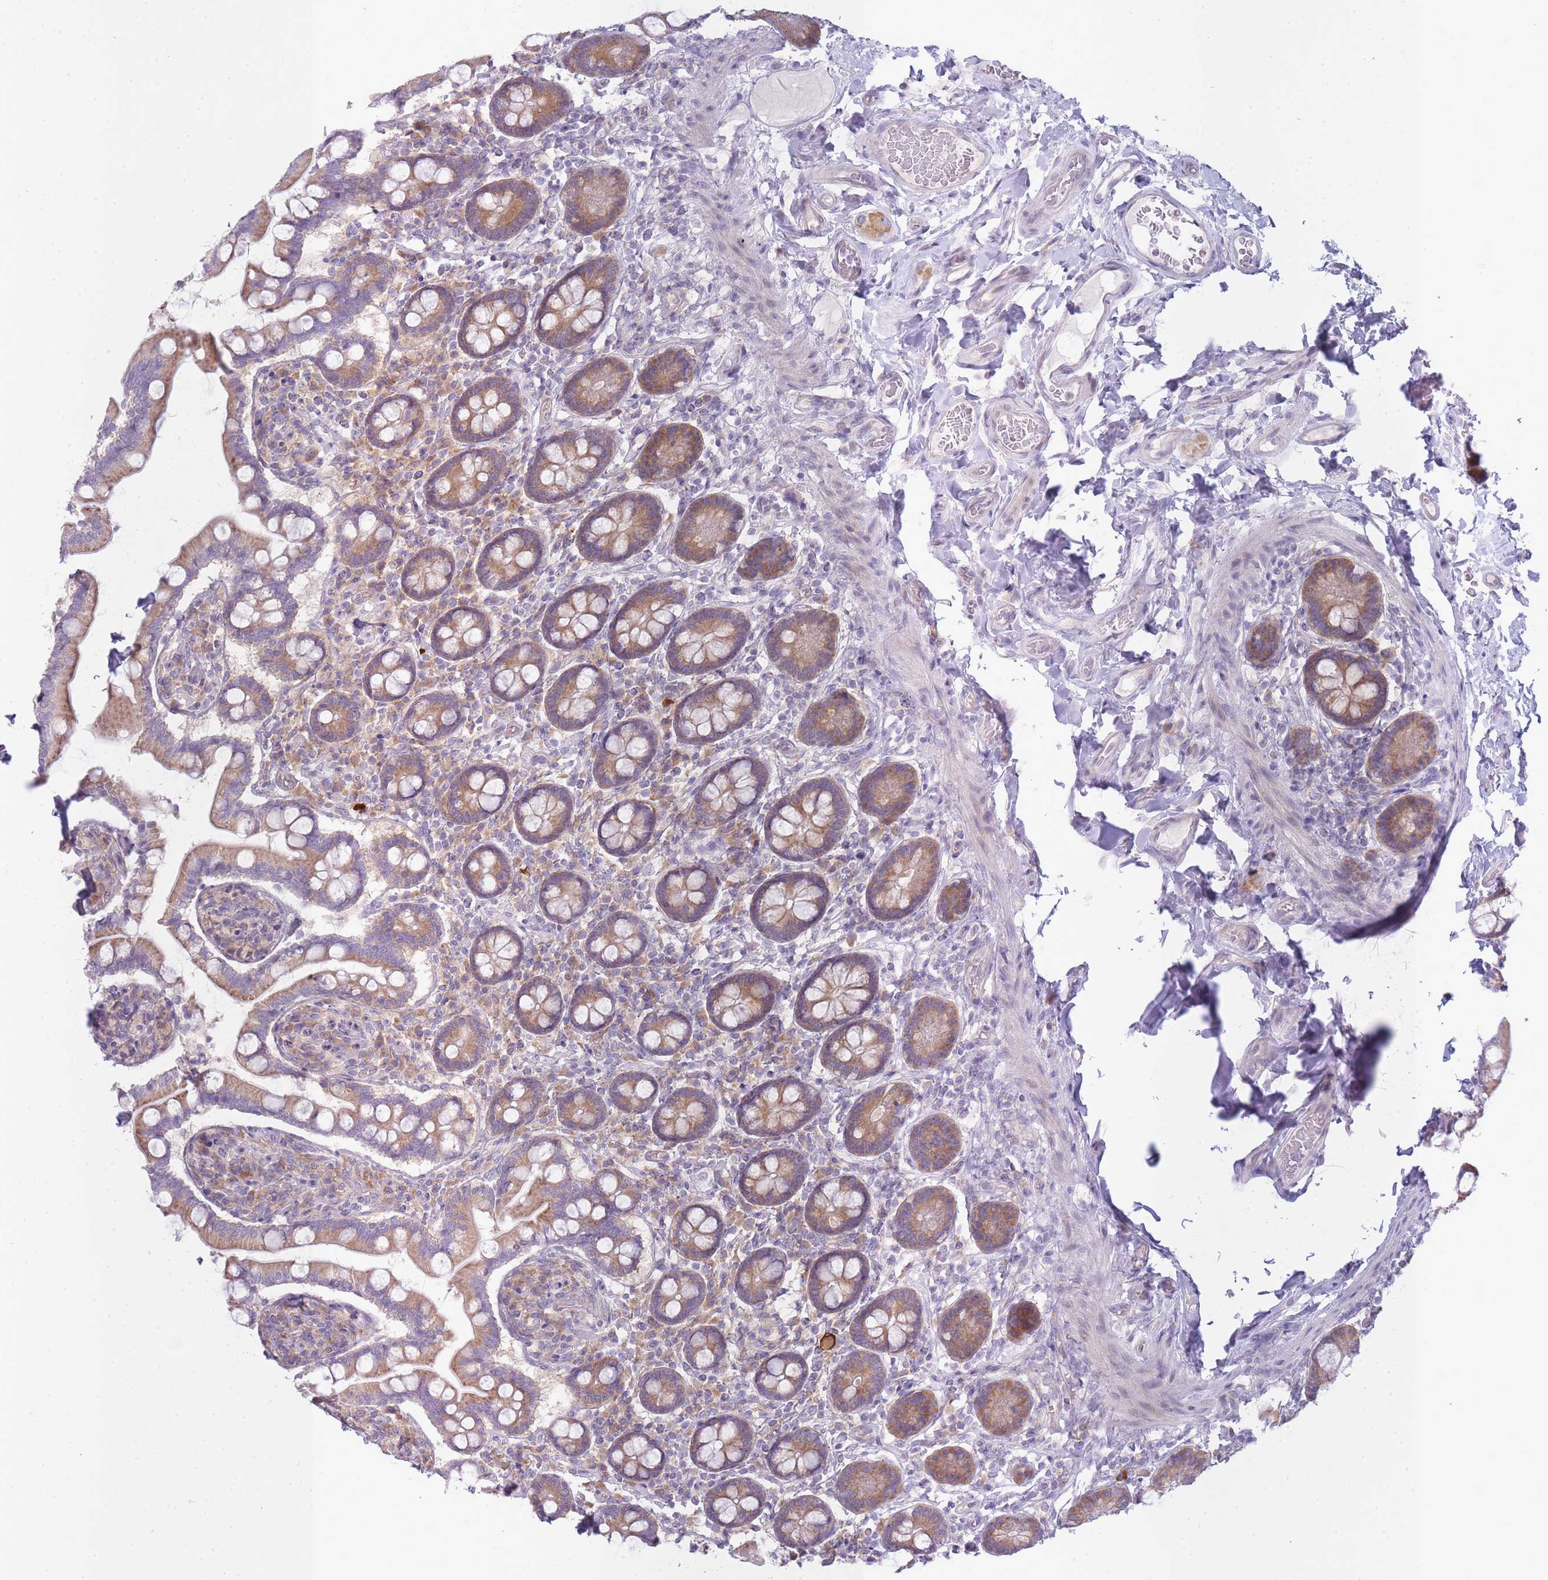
{"staining": {"intensity": "moderate", "quantity": ">75%", "location": "cytoplasmic/membranous"}, "tissue": "small intestine", "cell_type": "Glandular cells", "image_type": "normal", "snomed": [{"axis": "morphology", "description": "Normal tissue, NOS"}, {"axis": "topography", "description": "Small intestine"}], "caption": "DAB immunohistochemical staining of benign human small intestine reveals moderate cytoplasmic/membranous protein expression in approximately >75% of glandular cells.", "gene": "OR5L1", "patient": {"sex": "female", "age": 64}}